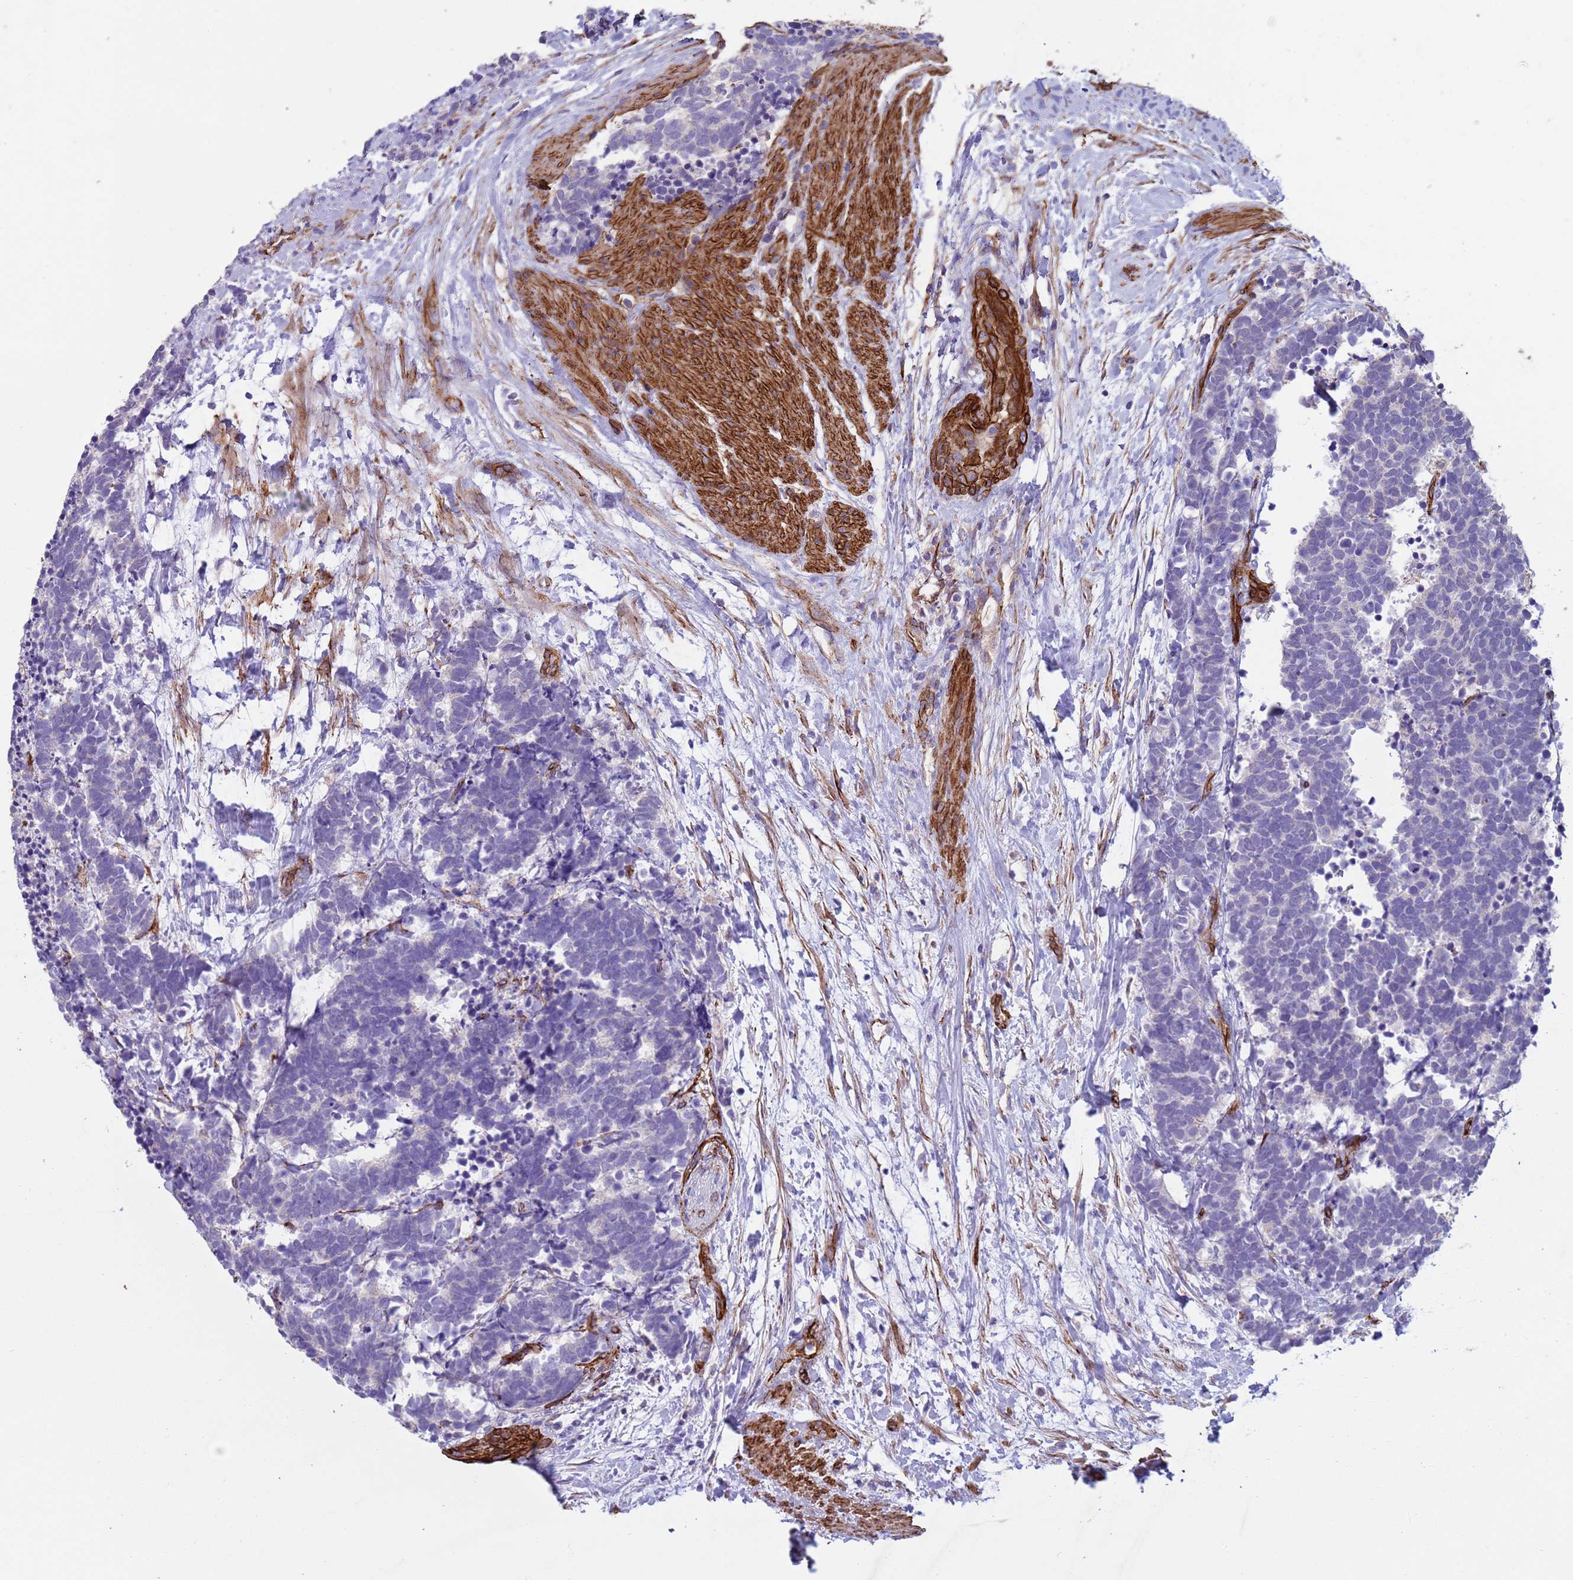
{"staining": {"intensity": "negative", "quantity": "none", "location": "none"}, "tissue": "carcinoid", "cell_type": "Tumor cells", "image_type": "cancer", "snomed": [{"axis": "morphology", "description": "Carcinoma, NOS"}, {"axis": "morphology", "description": "Carcinoid, malignant, NOS"}, {"axis": "topography", "description": "Prostate"}], "caption": "The immunohistochemistry (IHC) image has no significant positivity in tumor cells of carcinoid tissue.", "gene": "GASK1A", "patient": {"sex": "male", "age": 57}}